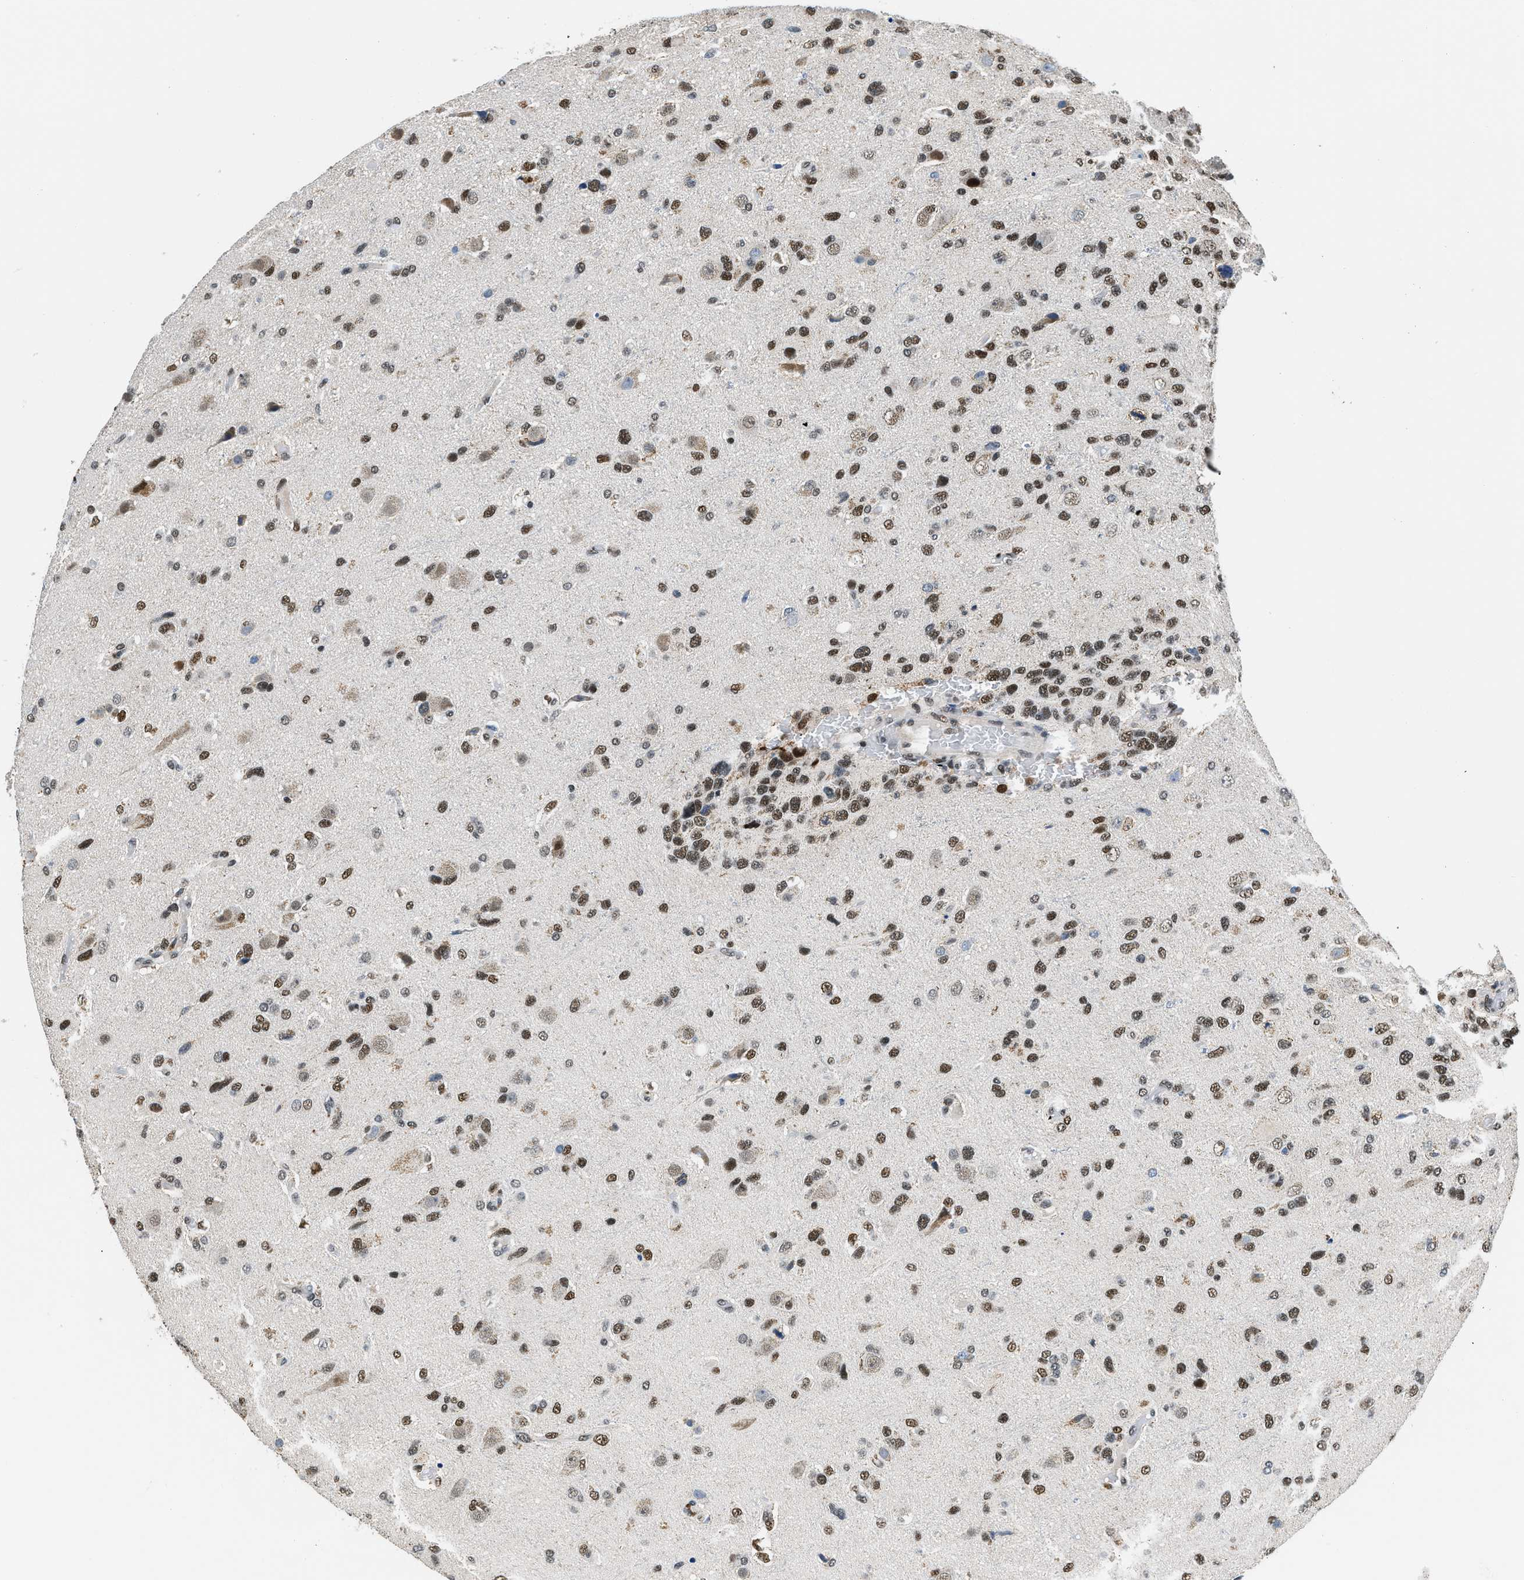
{"staining": {"intensity": "strong", "quantity": ">75%", "location": "nuclear"}, "tissue": "glioma", "cell_type": "Tumor cells", "image_type": "cancer", "snomed": [{"axis": "morphology", "description": "Glioma, malignant, High grade"}, {"axis": "topography", "description": "Brain"}], "caption": "Protein analysis of high-grade glioma (malignant) tissue displays strong nuclear expression in about >75% of tumor cells. The staining was performed using DAB (3,3'-diaminobenzidine), with brown indicating positive protein expression. Nuclei are stained blue with hematoxylin.", "gene": "KDM3B", "patient": {"sex": "female", "age": 58}}